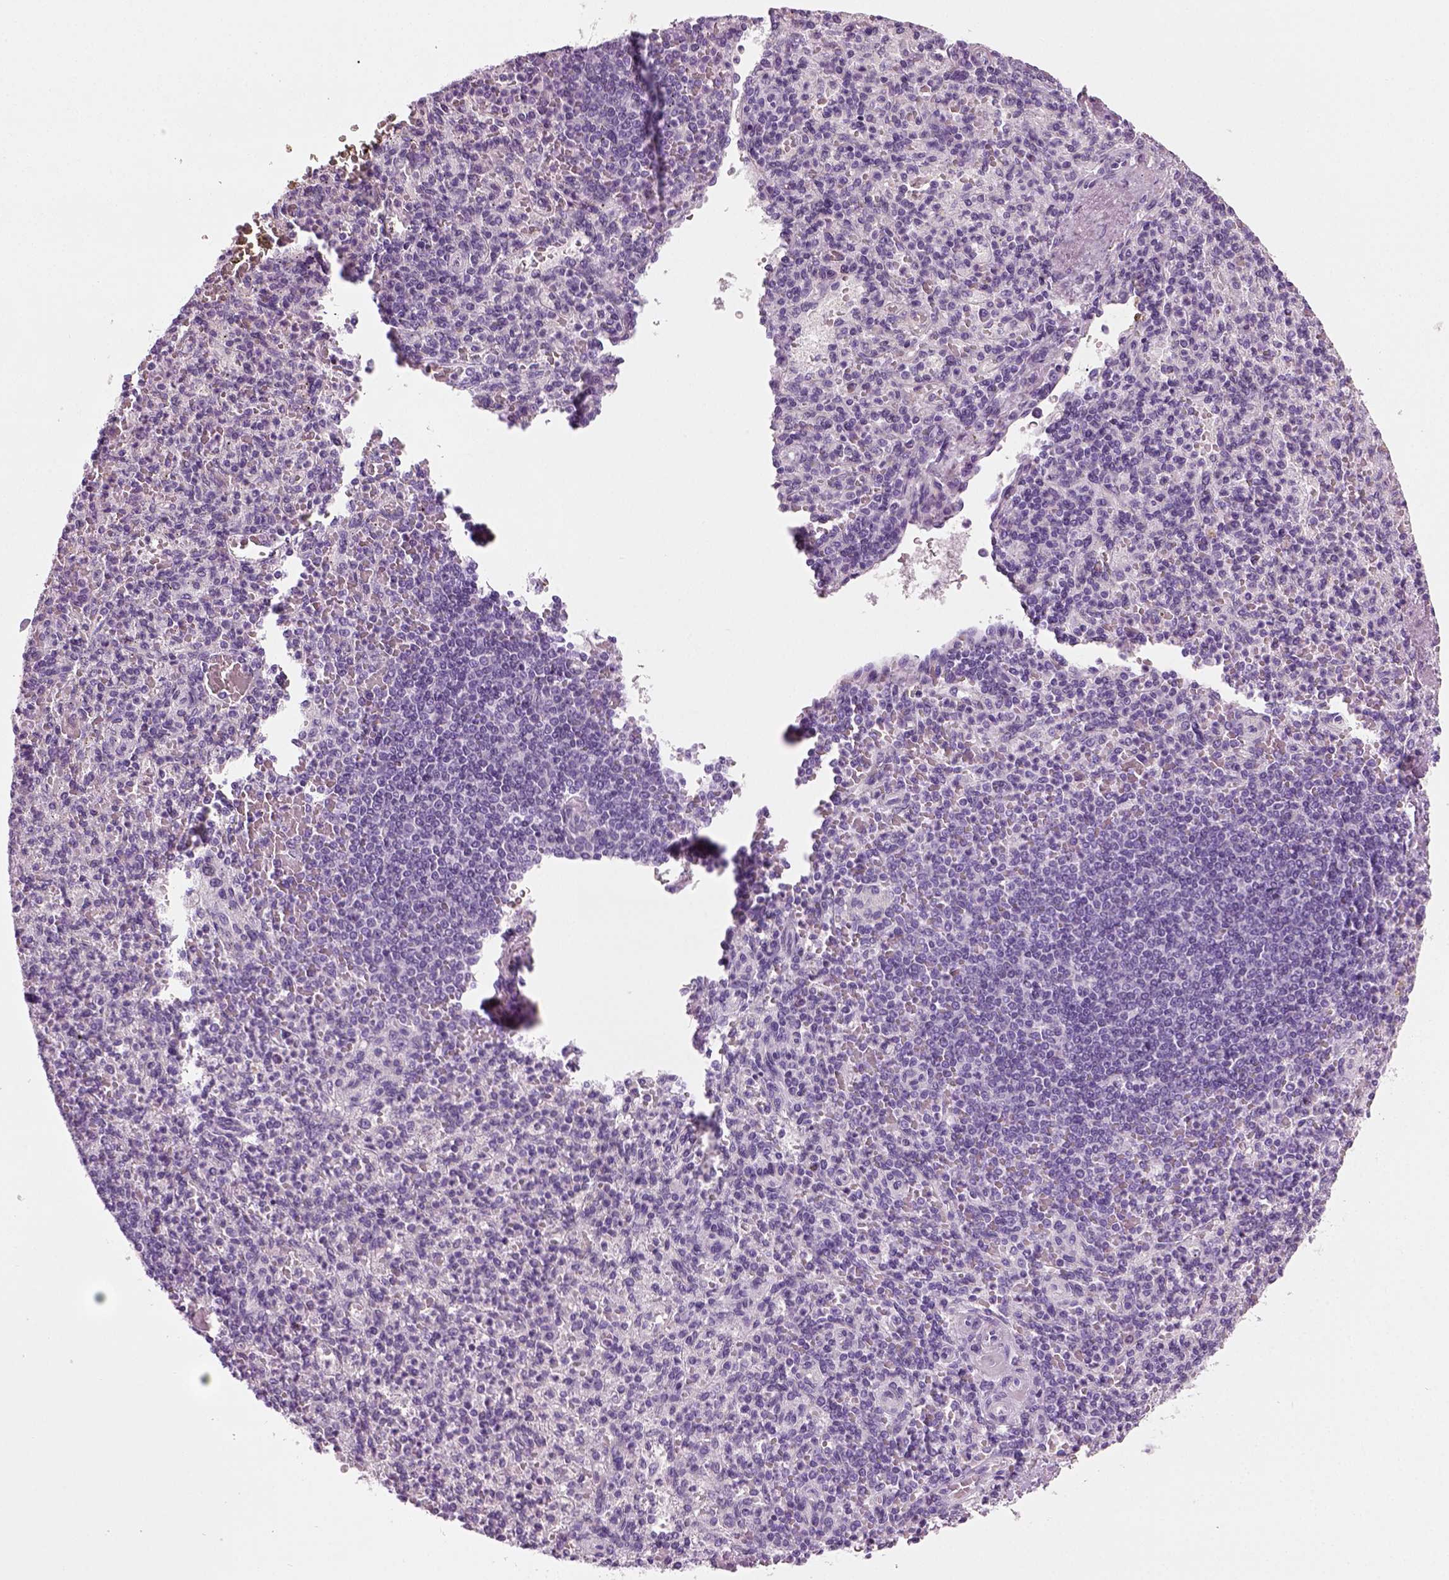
{"staining": {"intensity": "negative", "quantity": "none", "location": "none"}, "tissue": "spleen", "cell_type": "Cells in red pulp", "image_type": "normal", "snomed": [{"axis": "morphology", "description": "Normal tissue, NOS"}, {"axis": "topography", "description": "Spleen"}], "caption": "The photomicrograph displays no staining of cells in red pulp in benign spleen. (DAB immunohistochemistry with hematoxylin counter stain).", "gene": "SPATA31E1", "patient": {"sex": "female", "age": 74}}